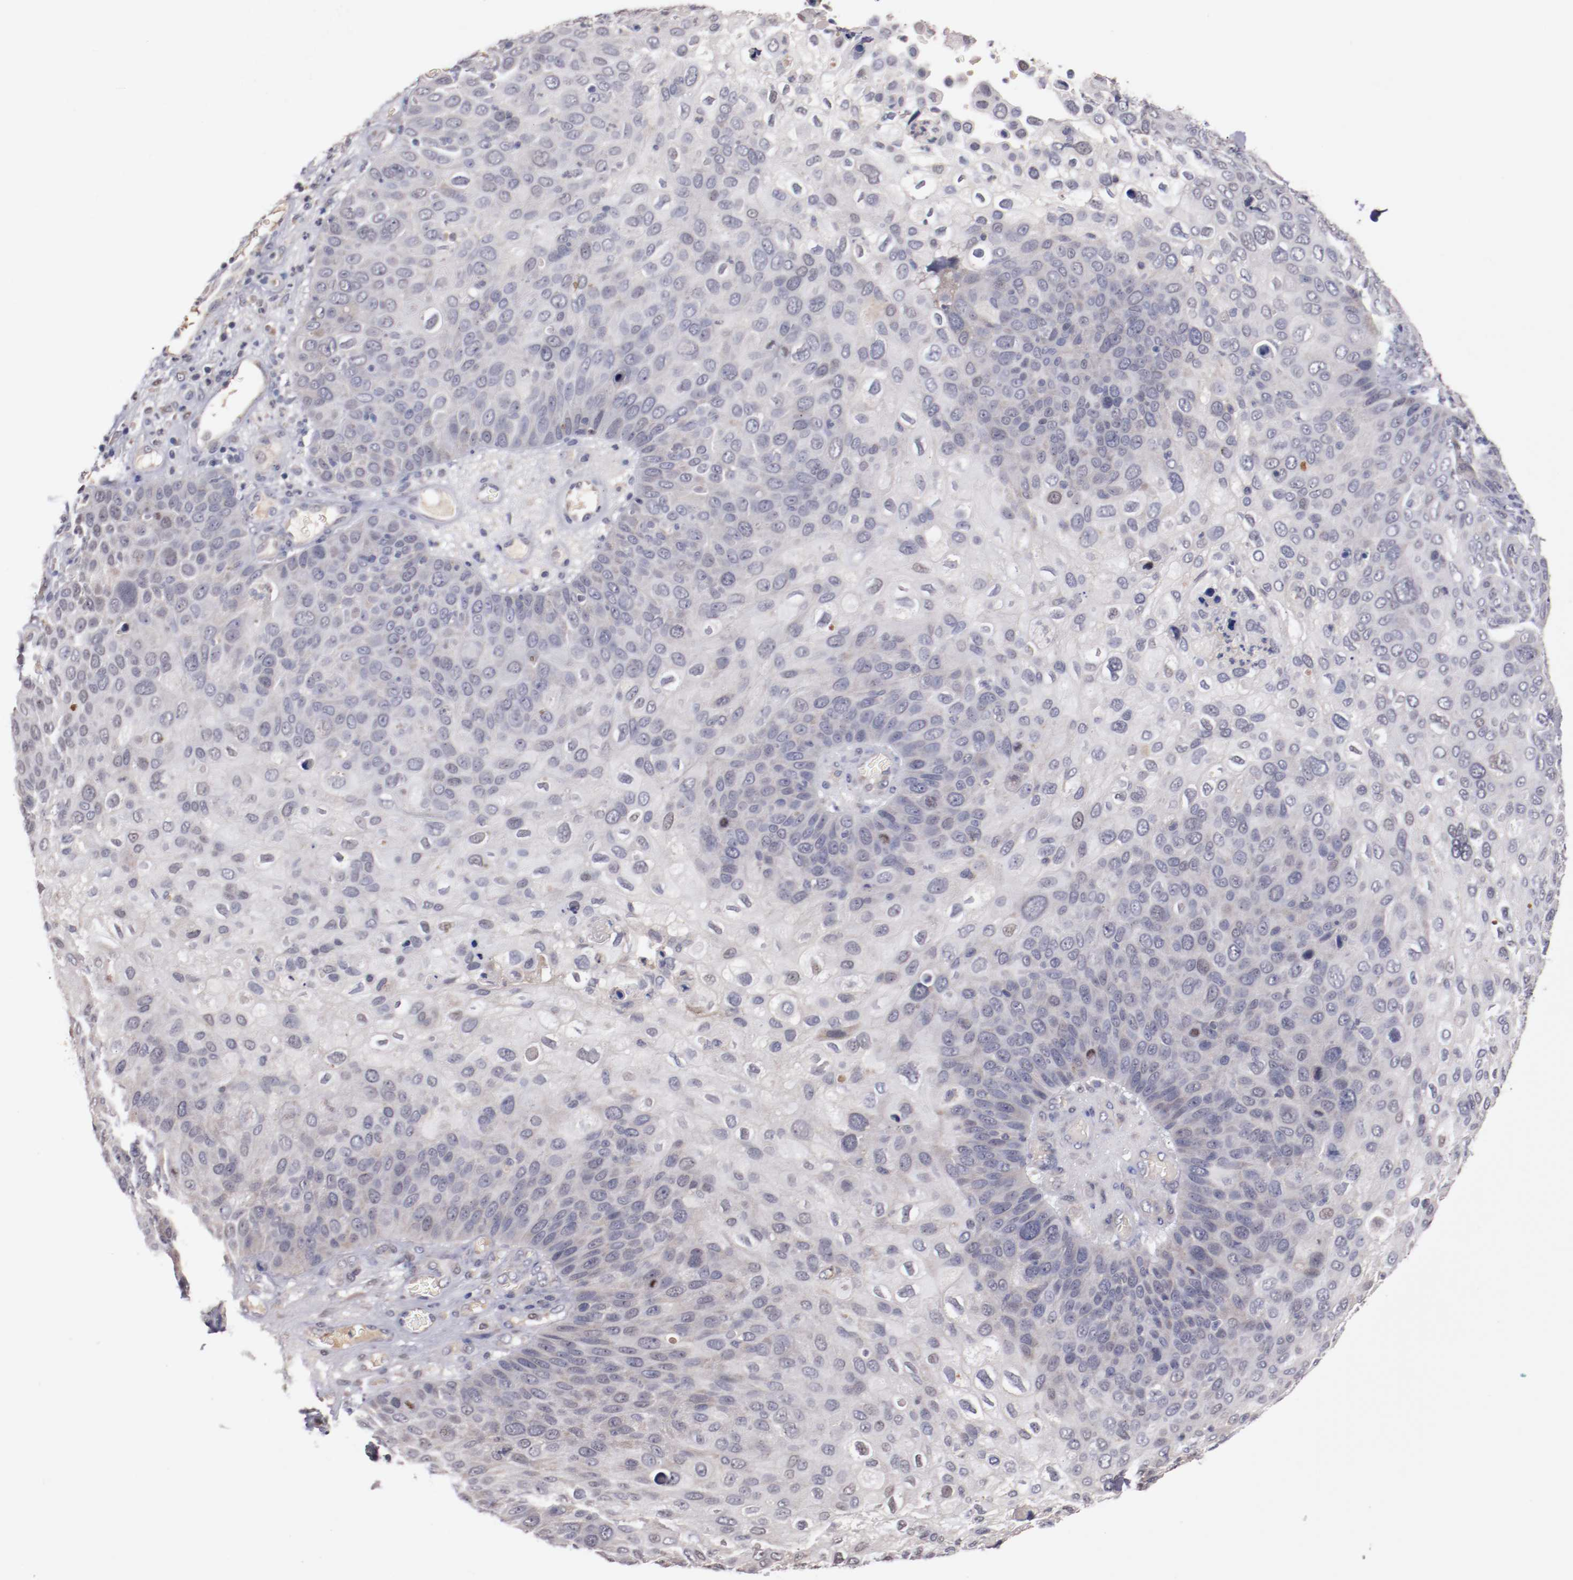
{"staining": {"intensity": "weak", "quantity": "25%-75%", "location": "cytoplasmic/membranous"}, "tissue": "skin cancer", "cell_type": "Tumor cells", "image_type": "cancer", "snomed": [{"axis": "morphology", "description": "Squamous cell carcinoma, NOS"}, {"axis": "topography", "description": "Skin"}], "caption": "Skin cancer (squamous cell carcinoma) stained with IHC reveals weak cytoplasmic/membranous expression in approximately 25%-75% of tumor cells.", "gene": "FAM81A", "patient": {"sex": "male", "age": 87}}